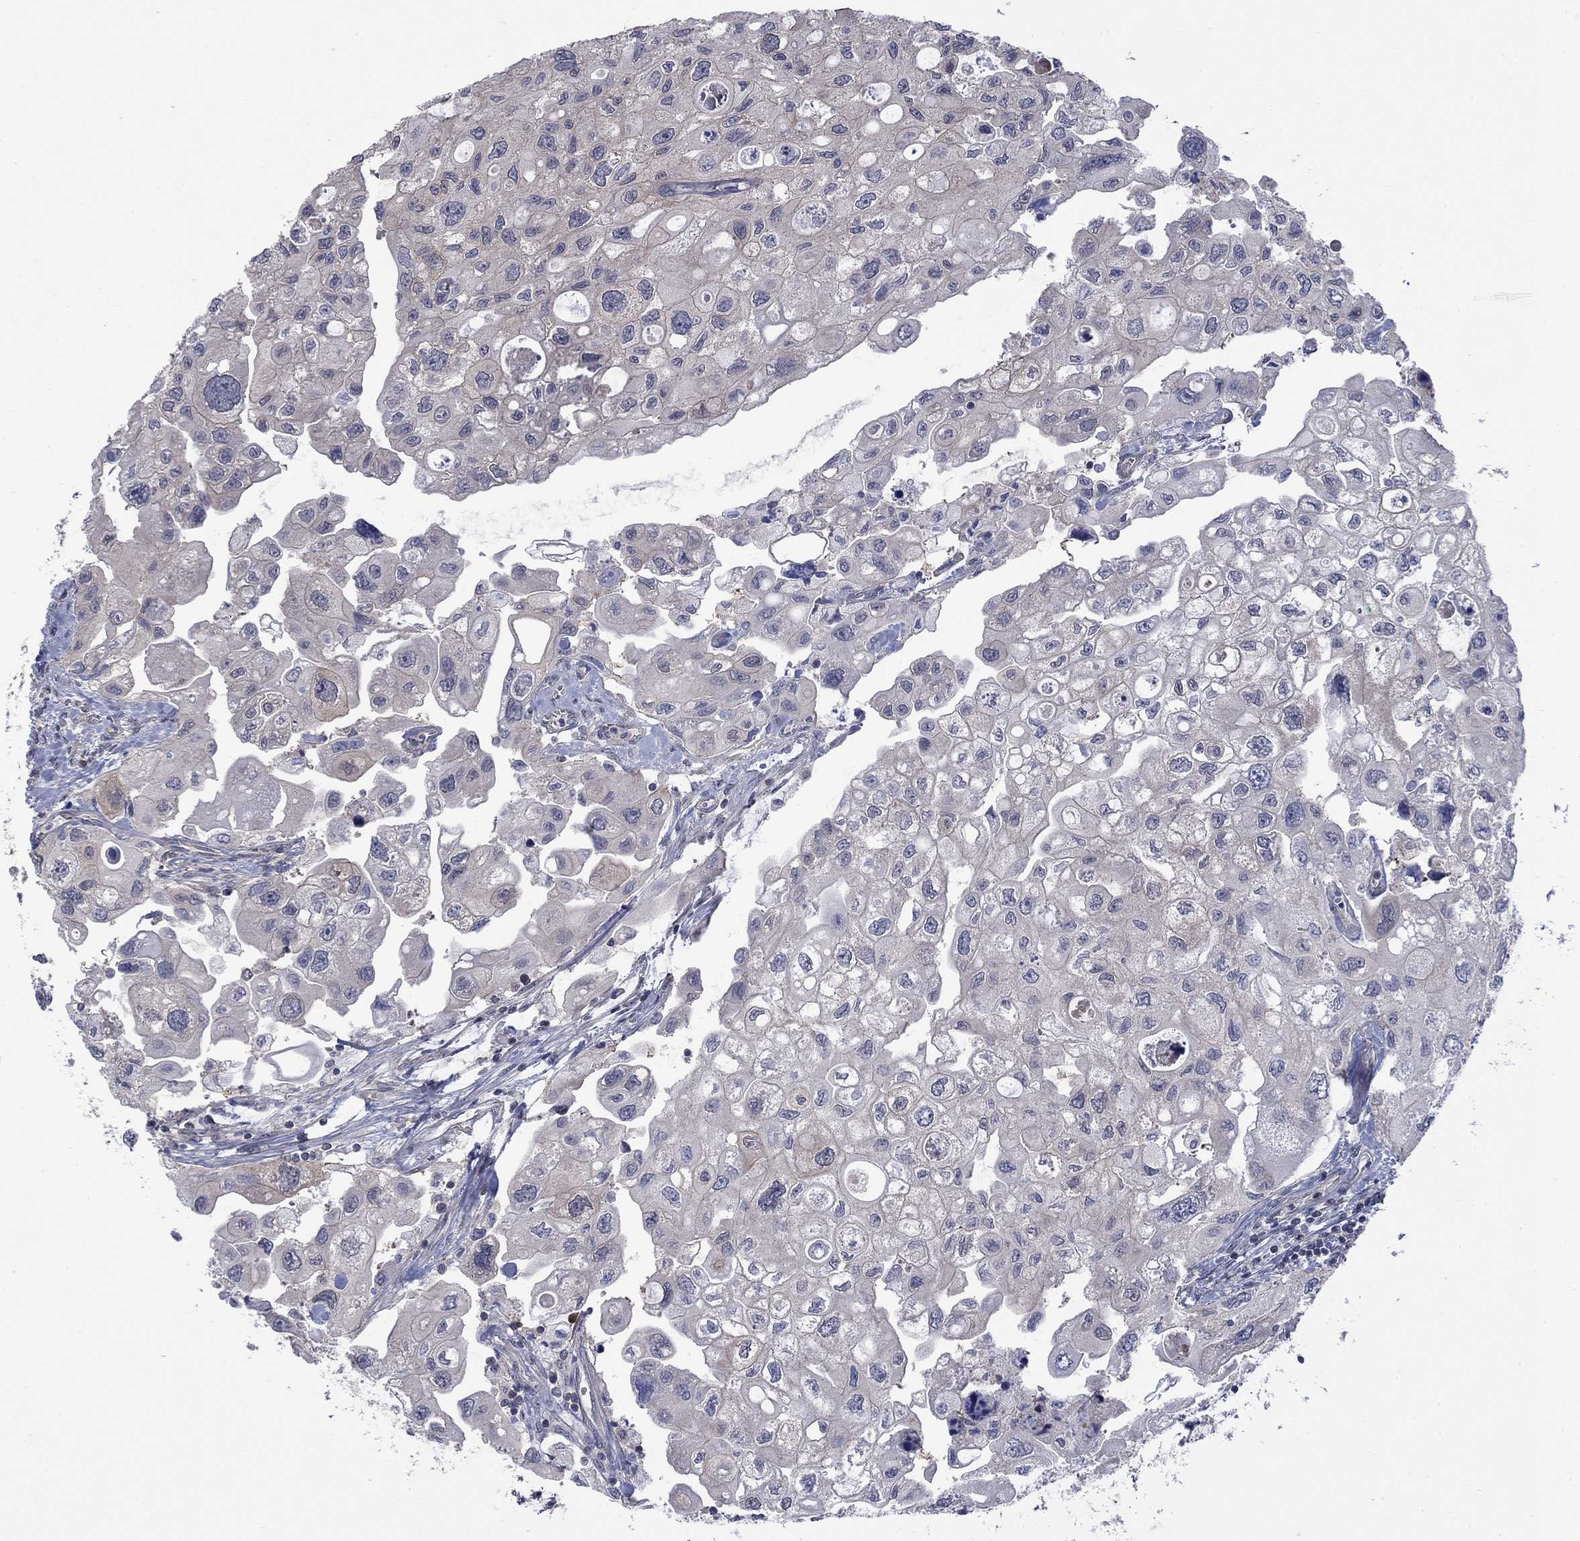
{"staining": {"intensity": "negative", "quantity": "none", "location": "none"}, "tissue": "urothelial cancer", "cell_type": "Tumor cells", "image_type": "cancer", "snomed": [{"axis": "morphology", "description": "Urothelial carcinoma, High grade"}, {"axis": "topography", "description": "Urinary bladder"}], "caption": "Immunohistochemistry of human urothelial cancer demonstrates no staining in tumor cells.", "gene": "PDZD2", "patient": {"sex": "male", "age": 59}}